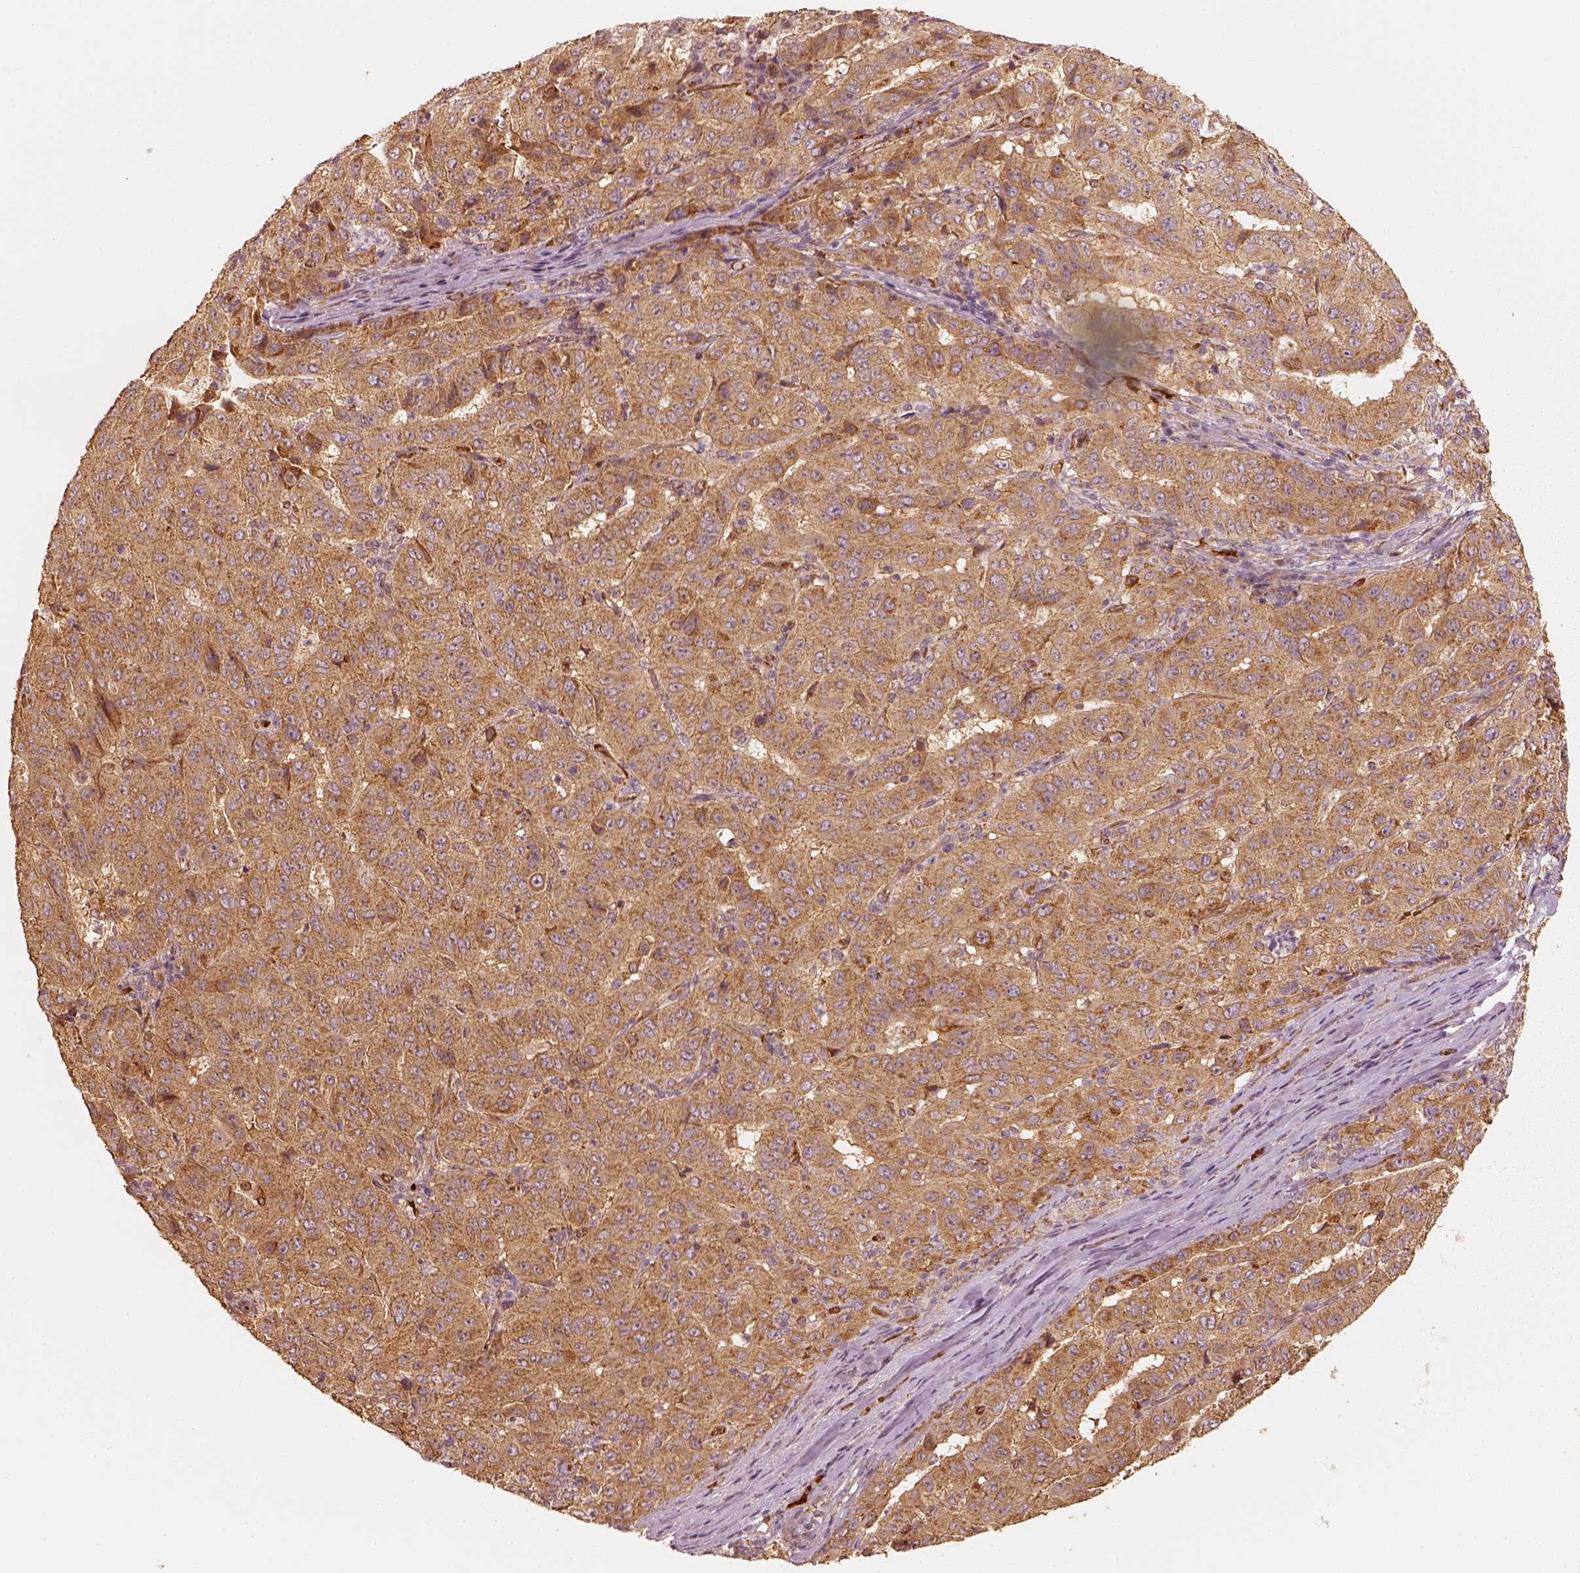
{"staining": {"intensity": "moderate", "quantity": ">75%", "location": "cytoplasmic/membranous"}, "tissue": "pancreatic cancer", "cell_type": "Tumor cells", "image_type": "cancer", "snomed": [{"axis": "morphology", "description": "Adenocarcinoma, NOS"}, {"axis": "topography", "description": "Pancreas"}], "caption": "Pancreatic adenocarcinoma stained with a protein marker reveals moderate staining in tumor cells.", "gene": "FSCN1", "patient": {"sex": "male", "age": 63}}